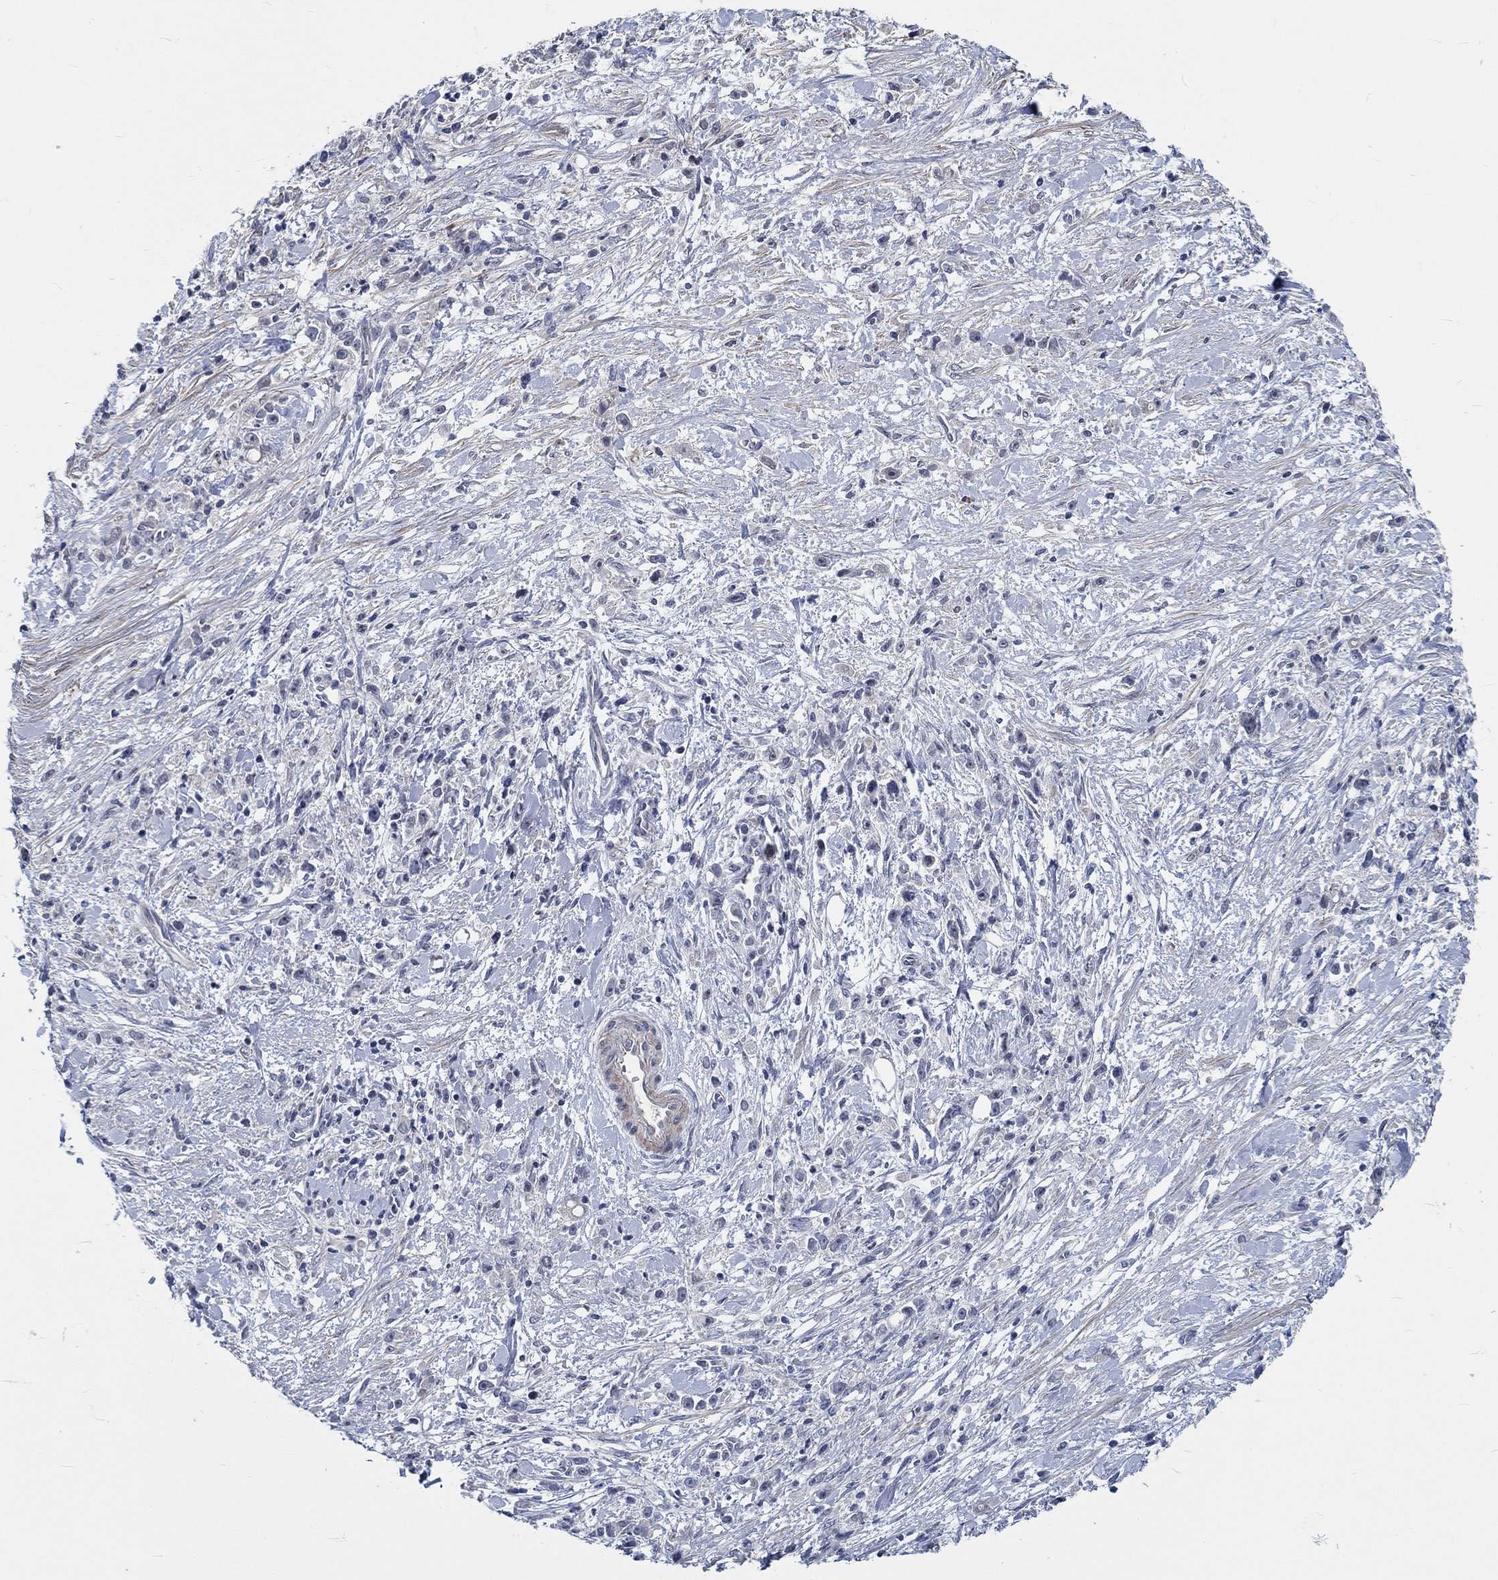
{"staining": {"intensity": "negative", "quantity": "none", "location": "none"}, "tissue": "stomach cancer", "cell_type": "Tumor cells", "image_type": "cancer", "snomed": [{"axis": "morphology", "description": "Adenocarcinoma, NOS"}, {"axis": "topography", "description": "Stomach"}], "caption": "A high-resolution photomicrograph shows immunohistochemistry staining of stomach adenocarcinoma, which reveals no significant positivity in tumor cells. (Immunohistochemistry, brightfield microscopy, high magnification).", "gene": "MYBPC1", "patient": {"sex": "female", "age": 59}}